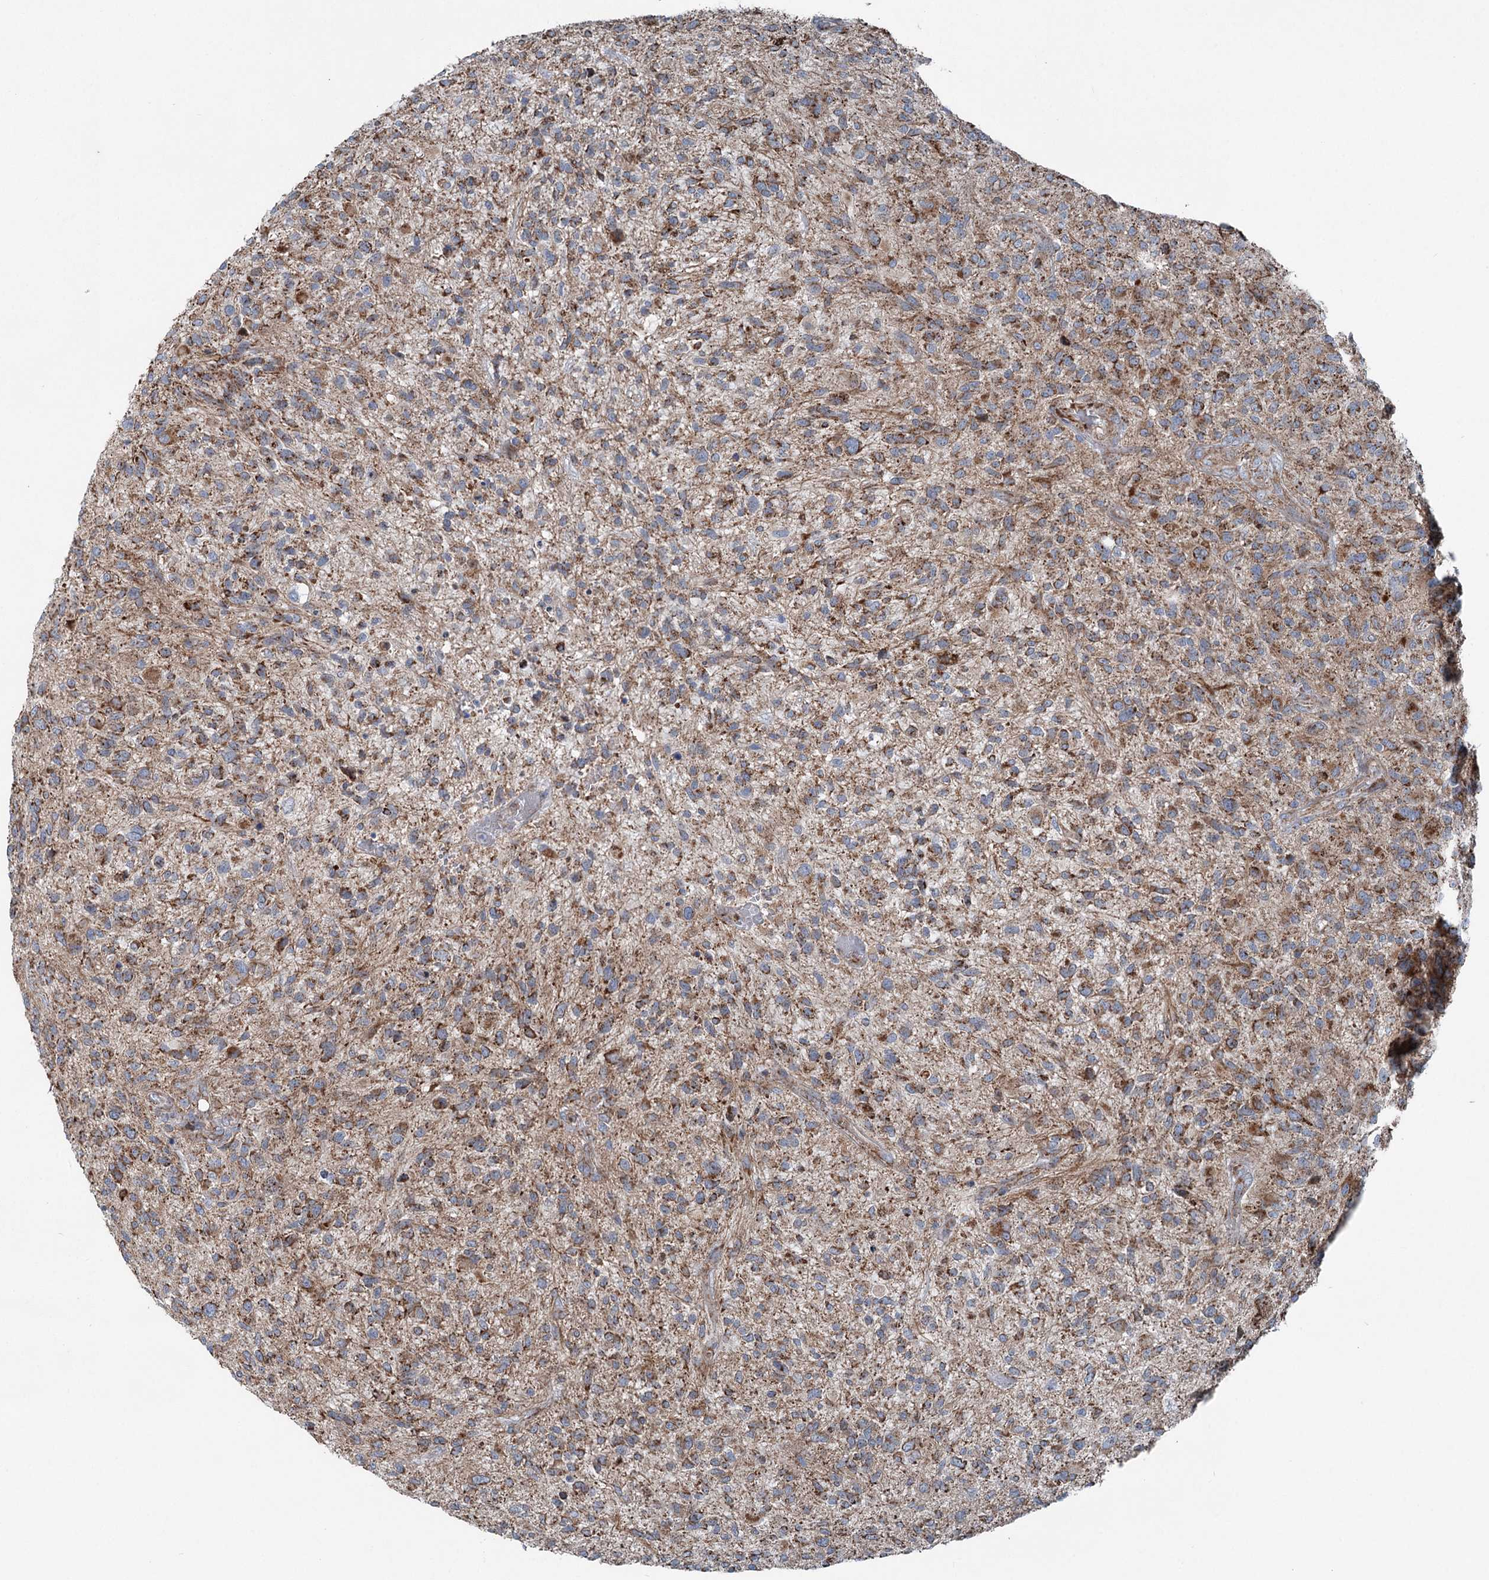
{"staining": {"intensity": "strong", "quantity": "25%-75%", "location": "cytoplasmic/membranous"}, "tissue": "glioma", "cell_type": "Tumor cells", "image_type": "cancer", "snomed": [{"axis": "morphology", "description": "Glioma, malignant, High grade"}, {"axis": "topography", "description": "Brain"}], "caption": "A brown stain labels strong cytoplasmic/membranous positivity of a protein in human malignant glioma (high-grade) tumor cells. The protein is shown in brown color, while the nuclei are stained blue.", "gene": "UCN3", "patient": {"sex": "male", "age": 47}}